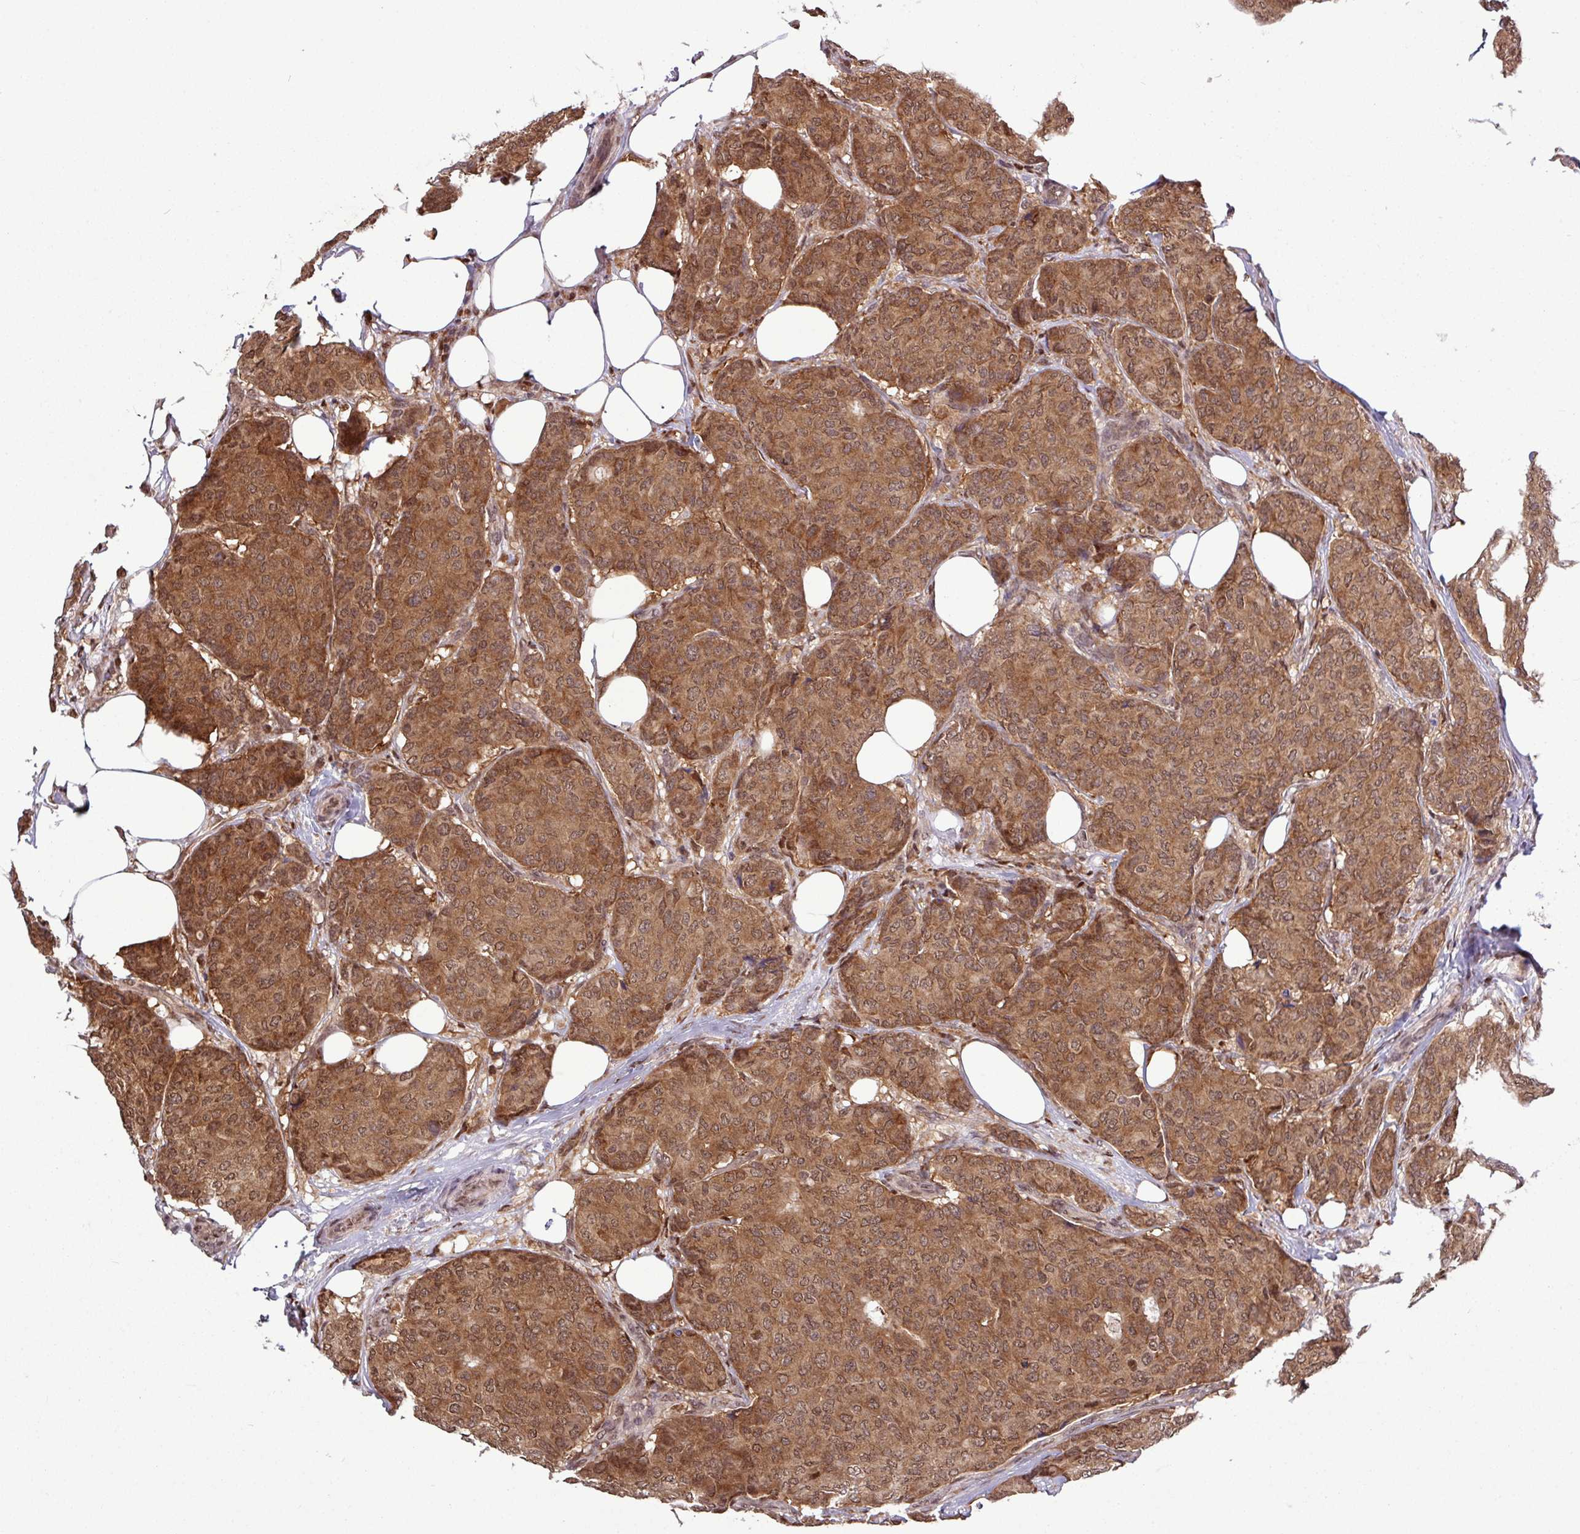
{"staining": {"intensity": "moderate", "quantity": ">75%", "location": "cytoplasmic/membranous,nuclear"}, "tissue": "breast cancer", "cell_type": "Tumor cells", "image_type": "cancer", "snomed": [{"axis": "morphology", "description": "Duct carcinoma"}, {"axis": "topography", "description": "Breast"}], "caption": "Immunohistochemical staining of breast cancer (infiltrating ductal carcinoma) reveals moderate cytoplasmic/membranous and nuclear protein staining in approximately >75% of tumor cells.", "gene": "SKIC2", "patient": {"sex": "female", "age": 75}}